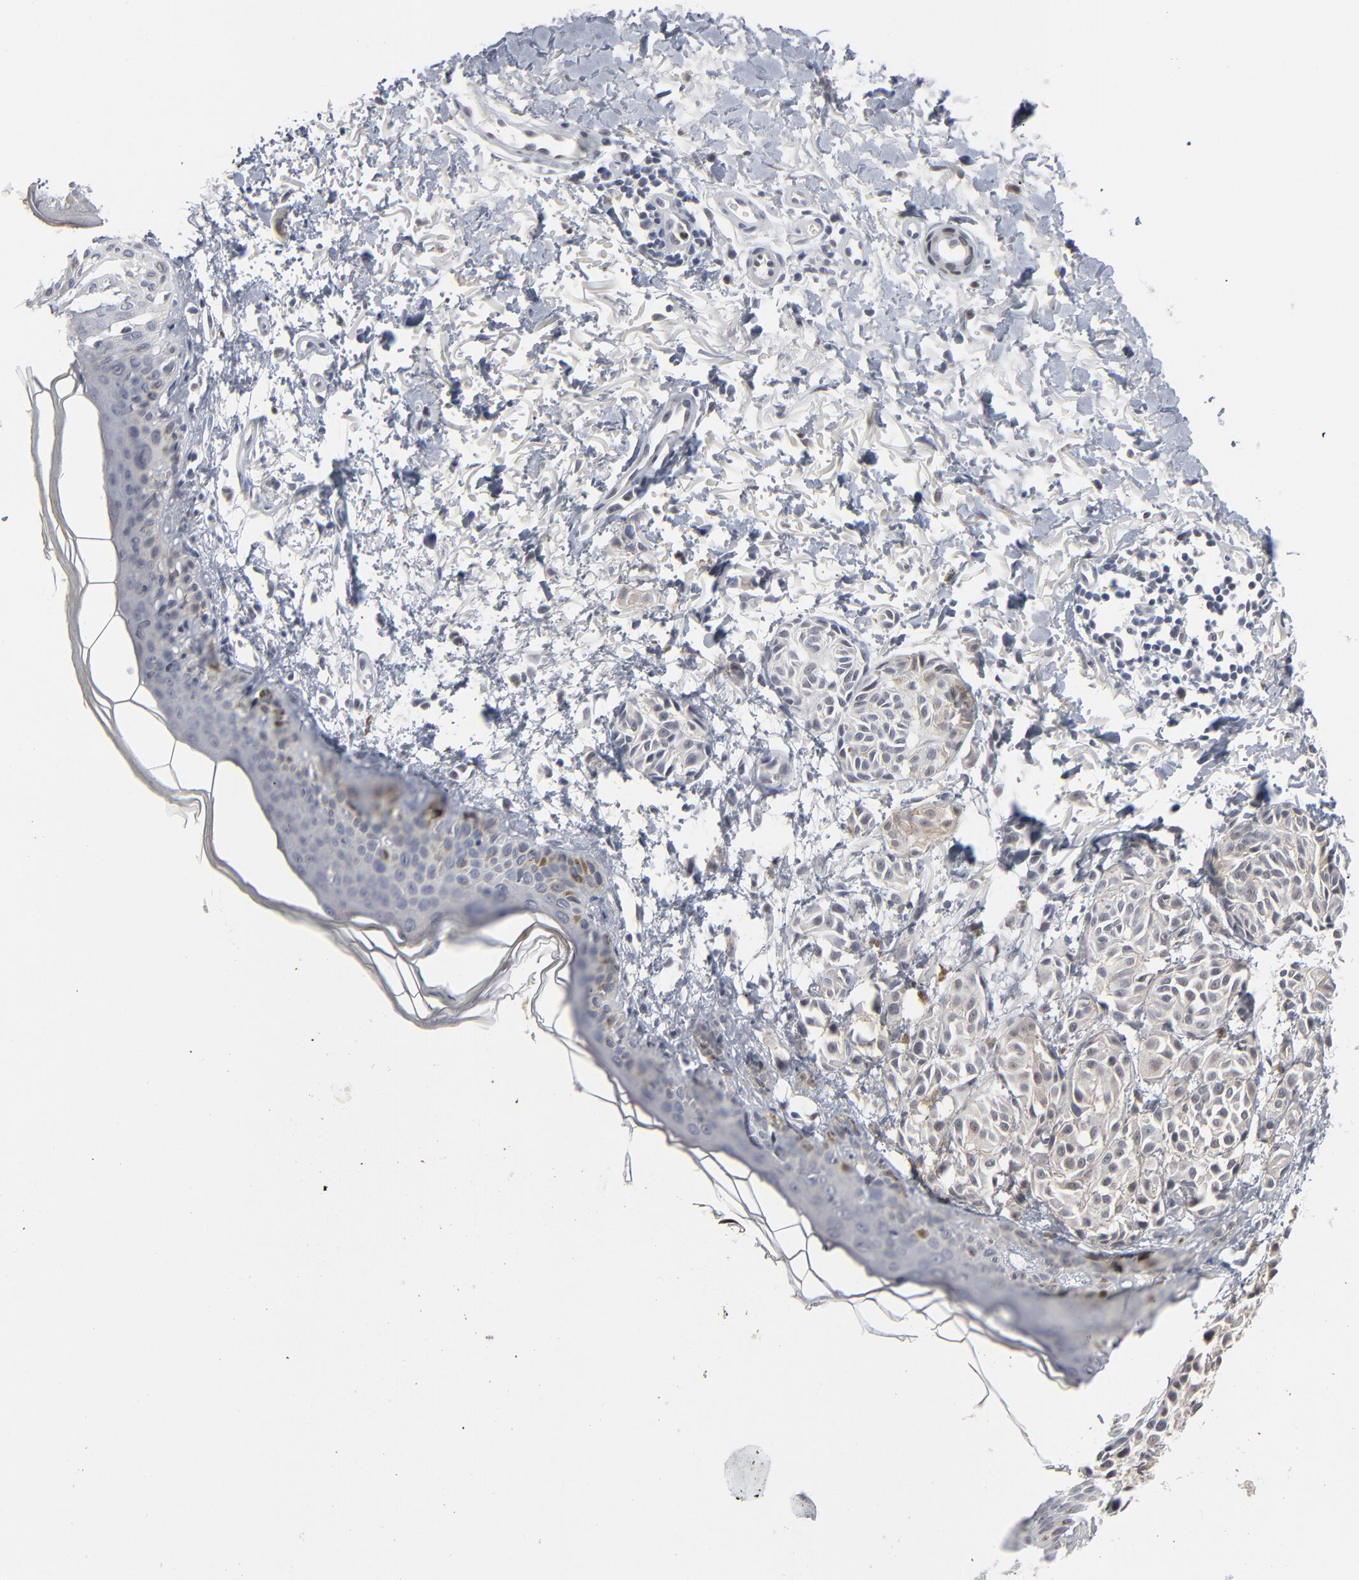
{"staining": {"intensity": "negative", "quantity": "none", "location": "none"}, "tissue": "melanoma", "cell_type": "Tumor cells", "image_type": "cancer", "snomed": [{"axis": "morphology", "description": "Malignant melanoma, NOS"}, {"axis": "topography", "description": "Skin"}], "caption": "Immunohistochemistry (IHC) of human malignant melanoma displays no staining in tumor cells.", "gene": "FOXN2", "patient": {"sex": "male", "age": 76}}